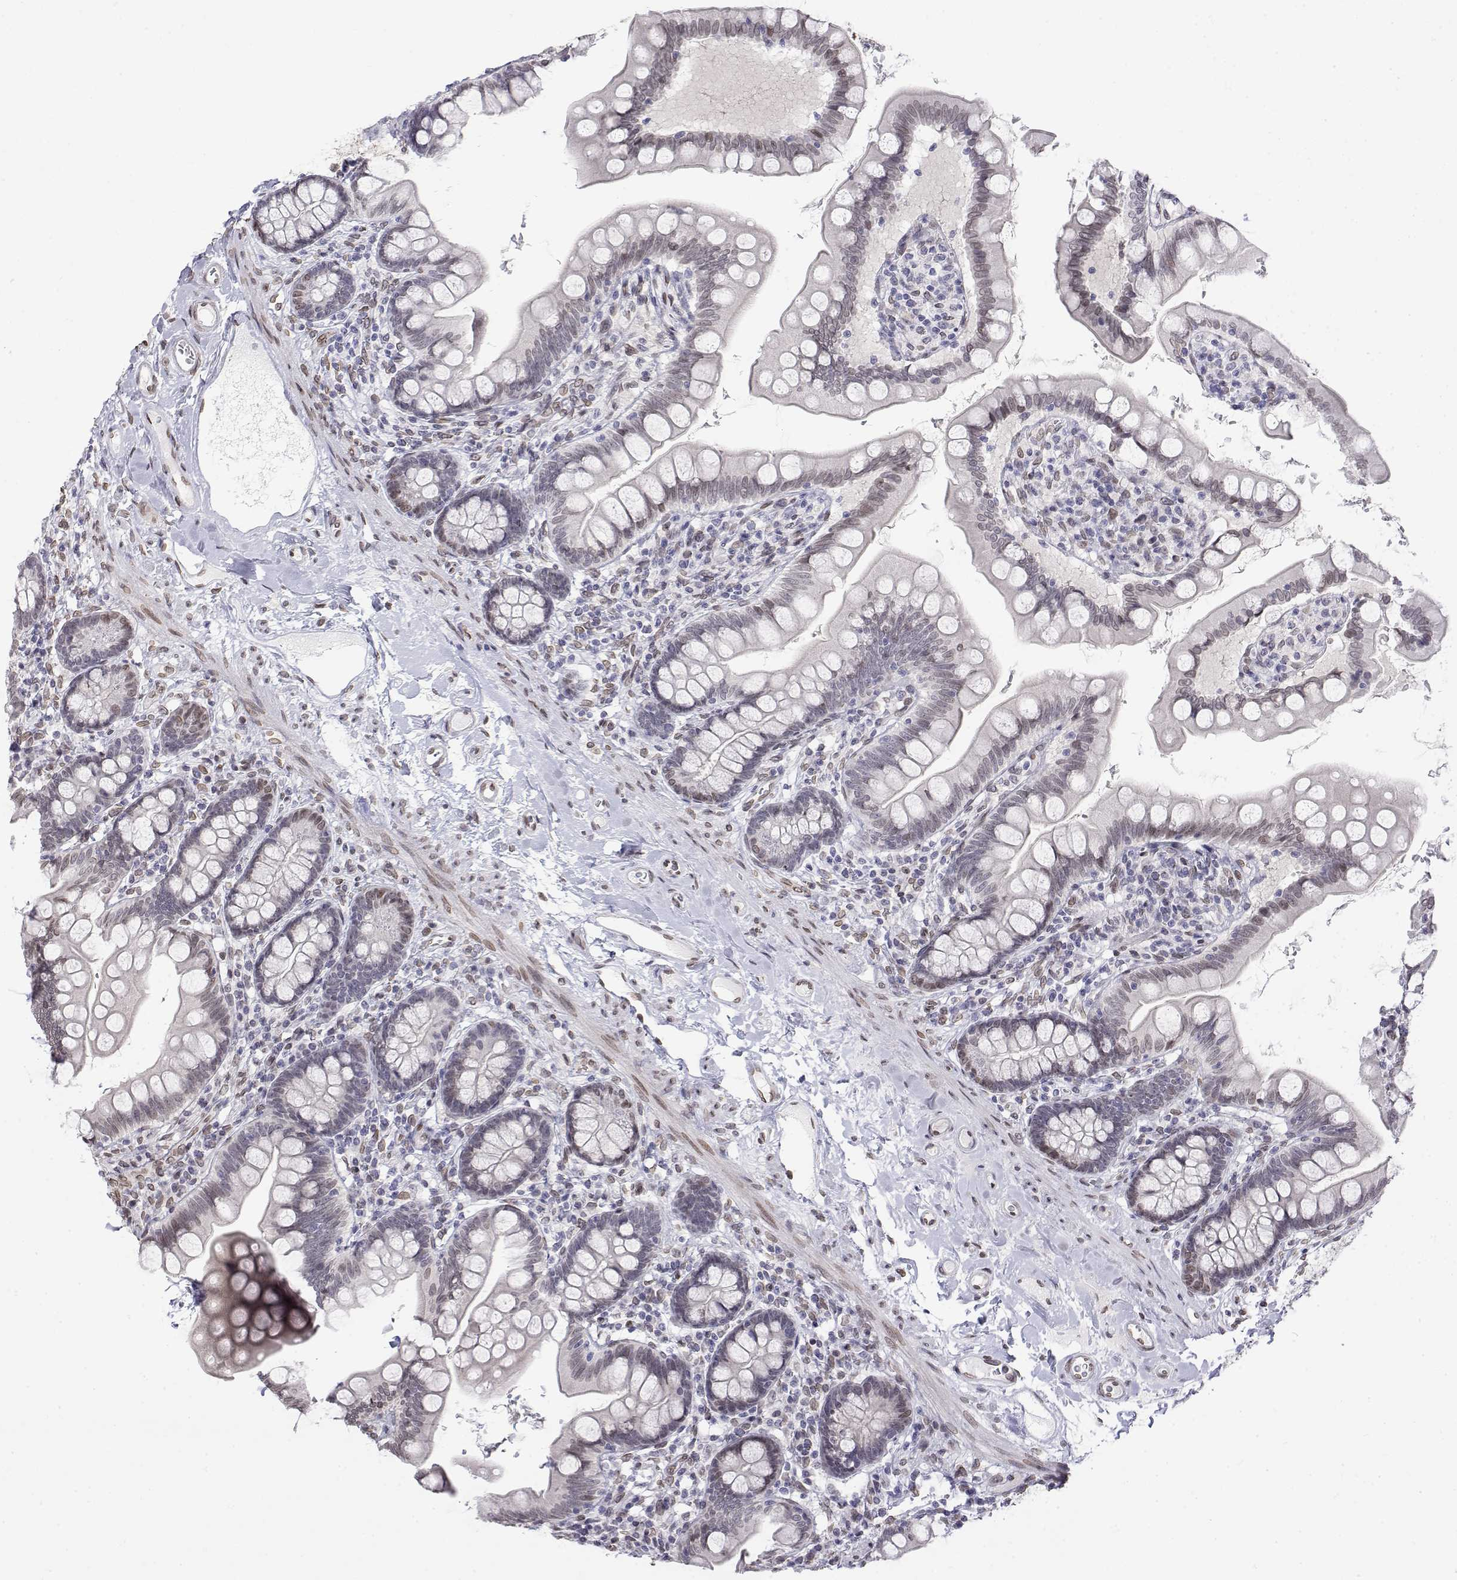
{"staining": {"intensity": "weak", "quantity": "25%-75%", "location": "nuclear"}, "tissue": "small intestine", "cell_type": "Glandular cells", "image_type": "normal", "snomed": [{"axis": "morphology", "description": "Normal tissue, NOS"}, {"axis": "topography", "description": "Small intestine"}], "caption": "Weak nuclear expression is appreciated in about 25%-75% of glandular cells in benign small intestine. (IHC, brightfield microscopy, high magnification).", "gene": "ZNF532", "patient": {"sex": "female", "age": 56}}